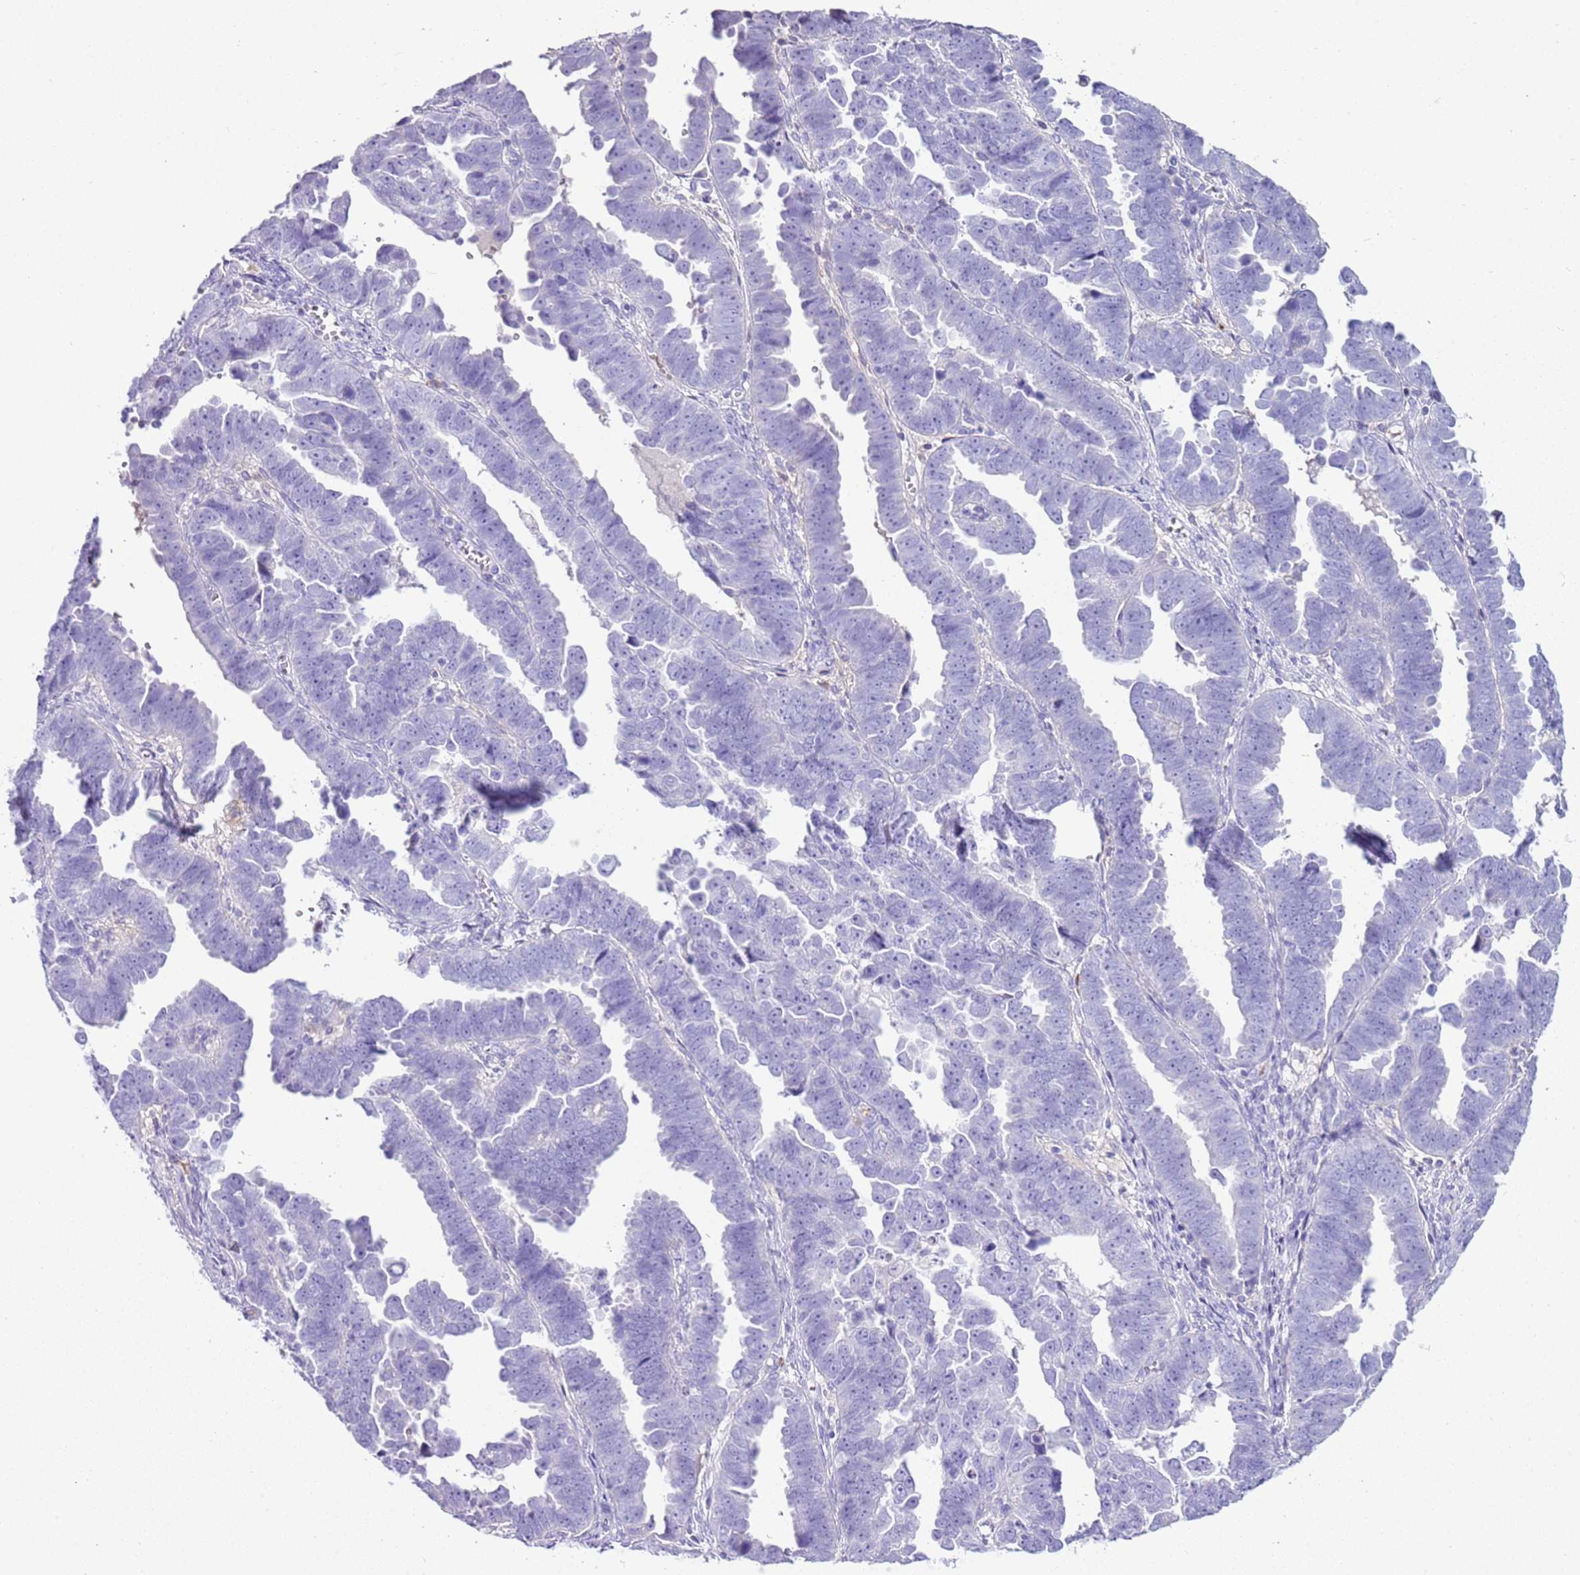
{"staining": {"intensity": "negative", "quantity": "none", "location": "none"}, "tissue": "endometrial cancer", "cell_type": "Tumor cells", "image_type": "cancer", "snomed": [{"axis": "morphology", "description": "Adenocarcinoma, NOS"}, {"axis": "topography", "description": "Endometrium"}], "caption": "Photomicrograph shows no significant protein expression in tumor cells of endometrial cancer.", "gene": "IGKV3D-11", "patient": {"sex": "female", "age": 75}}